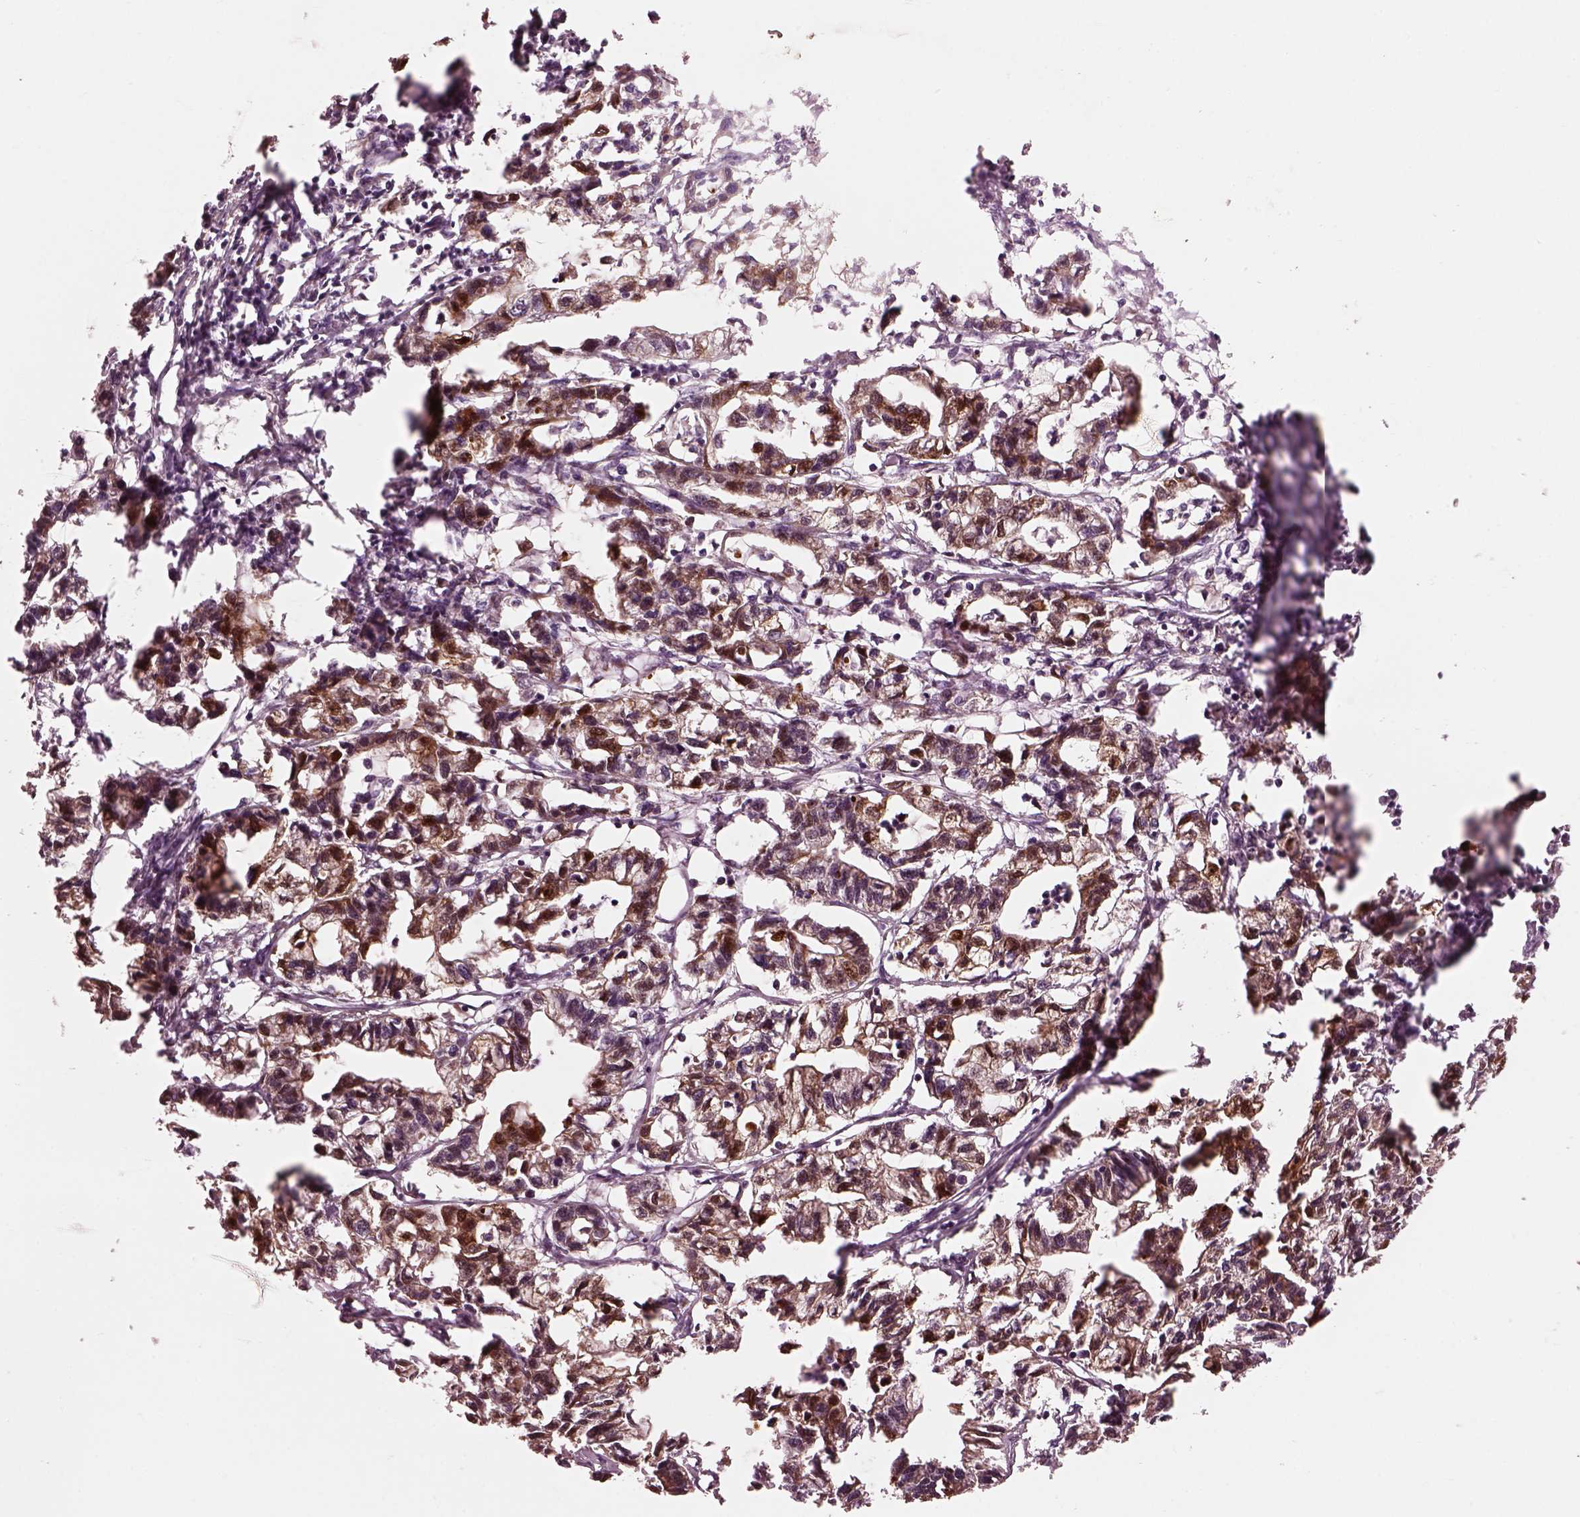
{"staining": {"intensity": "moderate", "quantity": "<25%", "location": "cytoplasmic/membranous"}, "tissue": "stomach cancer", "cell_type": "Tumor cells", "image_type": "cancer", "snomed": [{"axis": "morphology", "description": "Adenocarcinoma, NOS"}, {"axis": "topography", "description": "Stomach"}], "caption": "The micrograph displays a brown stain indicating the presence of a protein in the cytoplasmic/membranous of tumor cells in stomach cancer (adenocarcinoma). (DAB IHC, brown staining for protein, blue staining for nuclei).", "gene": "EFEMP1", "patient": {"sex": "male", "age": 83}}